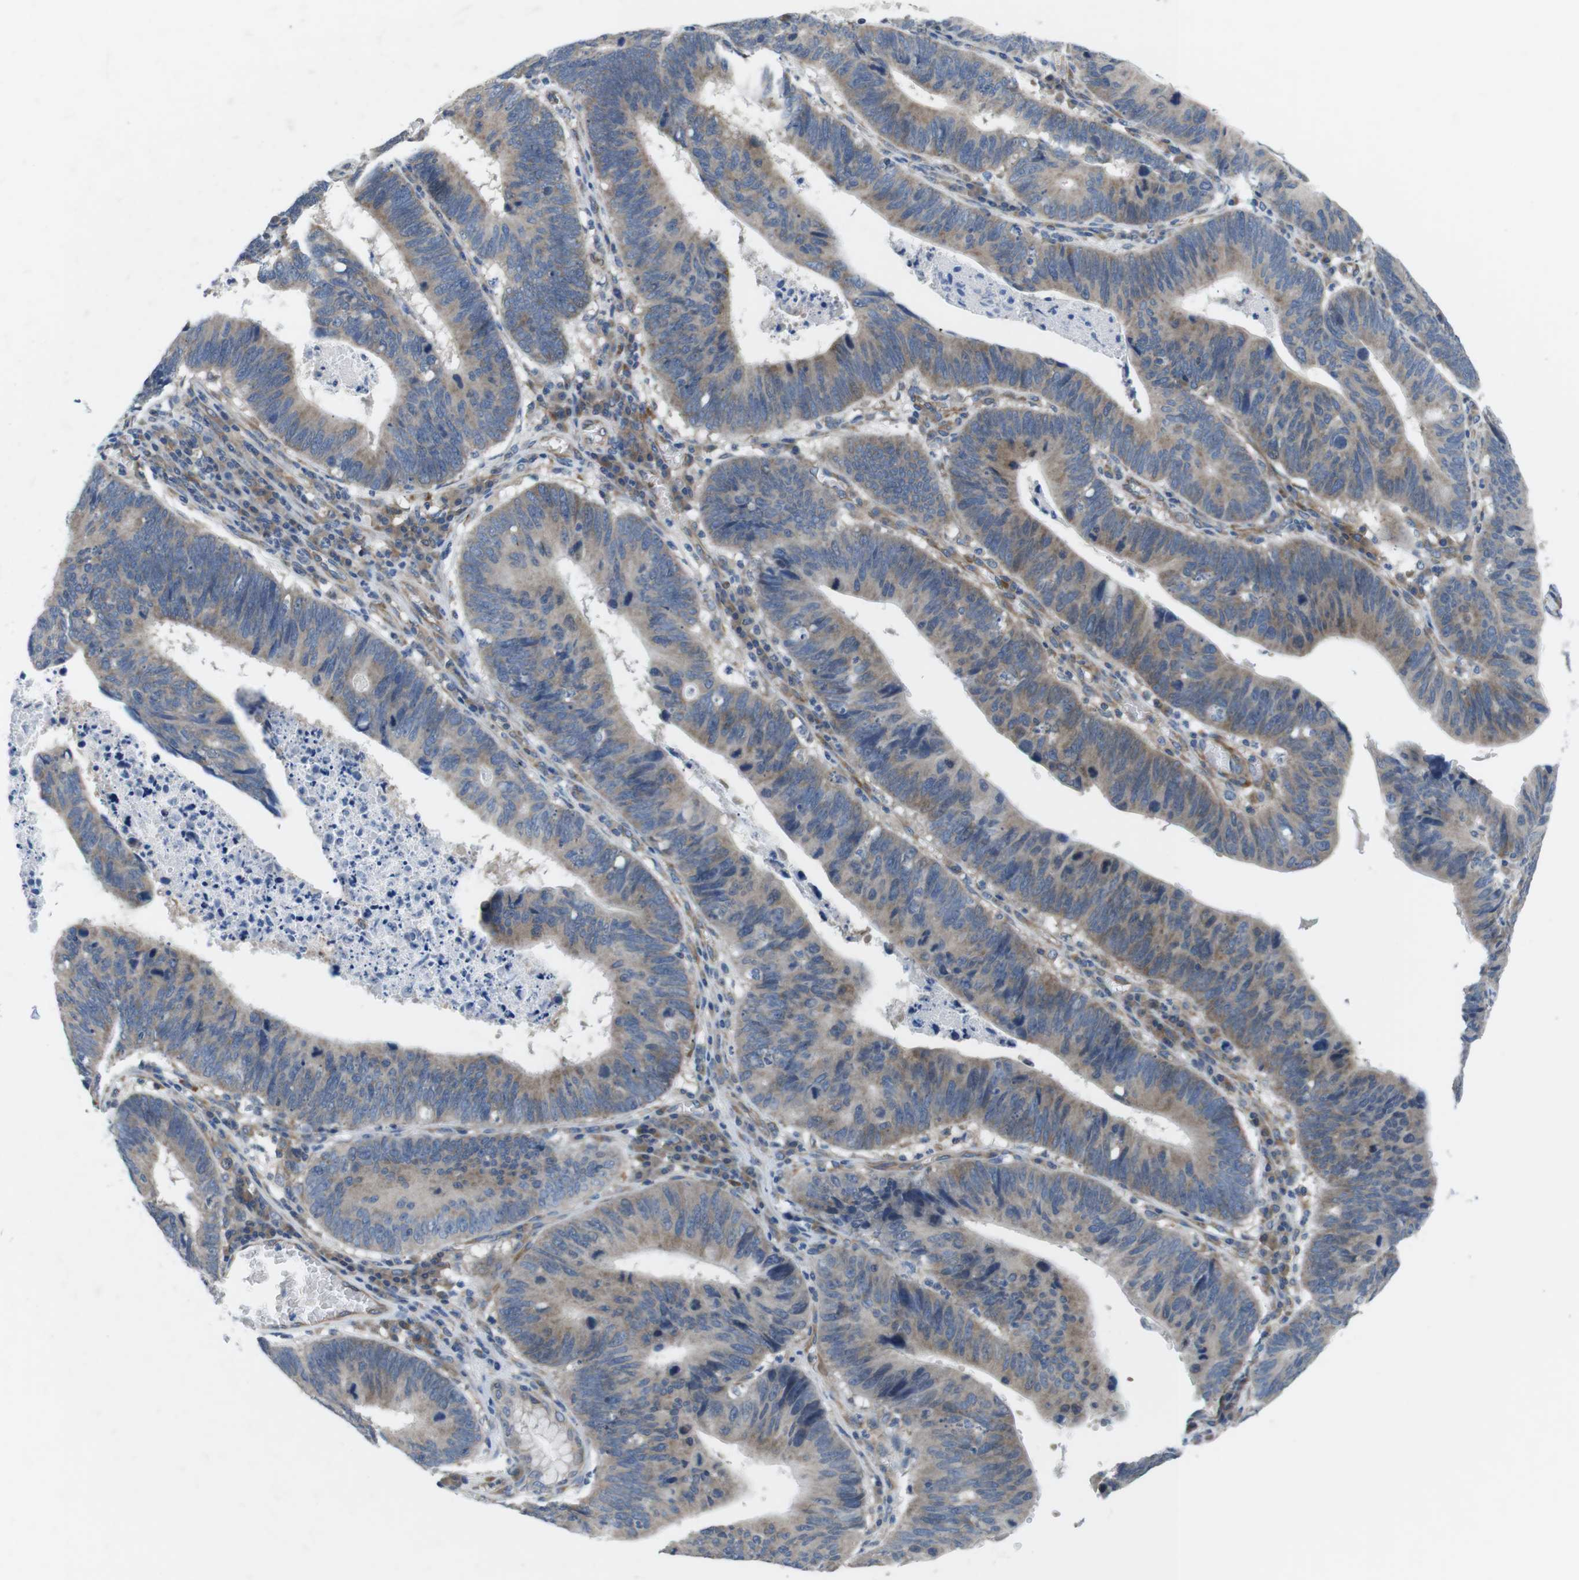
{"staining": {"intensity": "weak", "quantity": "25%-75%", "location": "cytoplasmic/membranous"}, "tissue": "stomach cancer", "cell_type": "Tumor cells", "image_type": "cancer", "snomed": [{"axis": "morphology", "description": "Adenocarcinoma, NOS"}, {"axis": "topography", "description": "Stomach"}], "caption": "Tumor cells exhibit weak cytoplasmic/membranous staining in approximately 25%-75% of cells in stomach adenocarcinoma.", "gene": "DCLK1", "patient": {"sex": "male", "age": 59}}